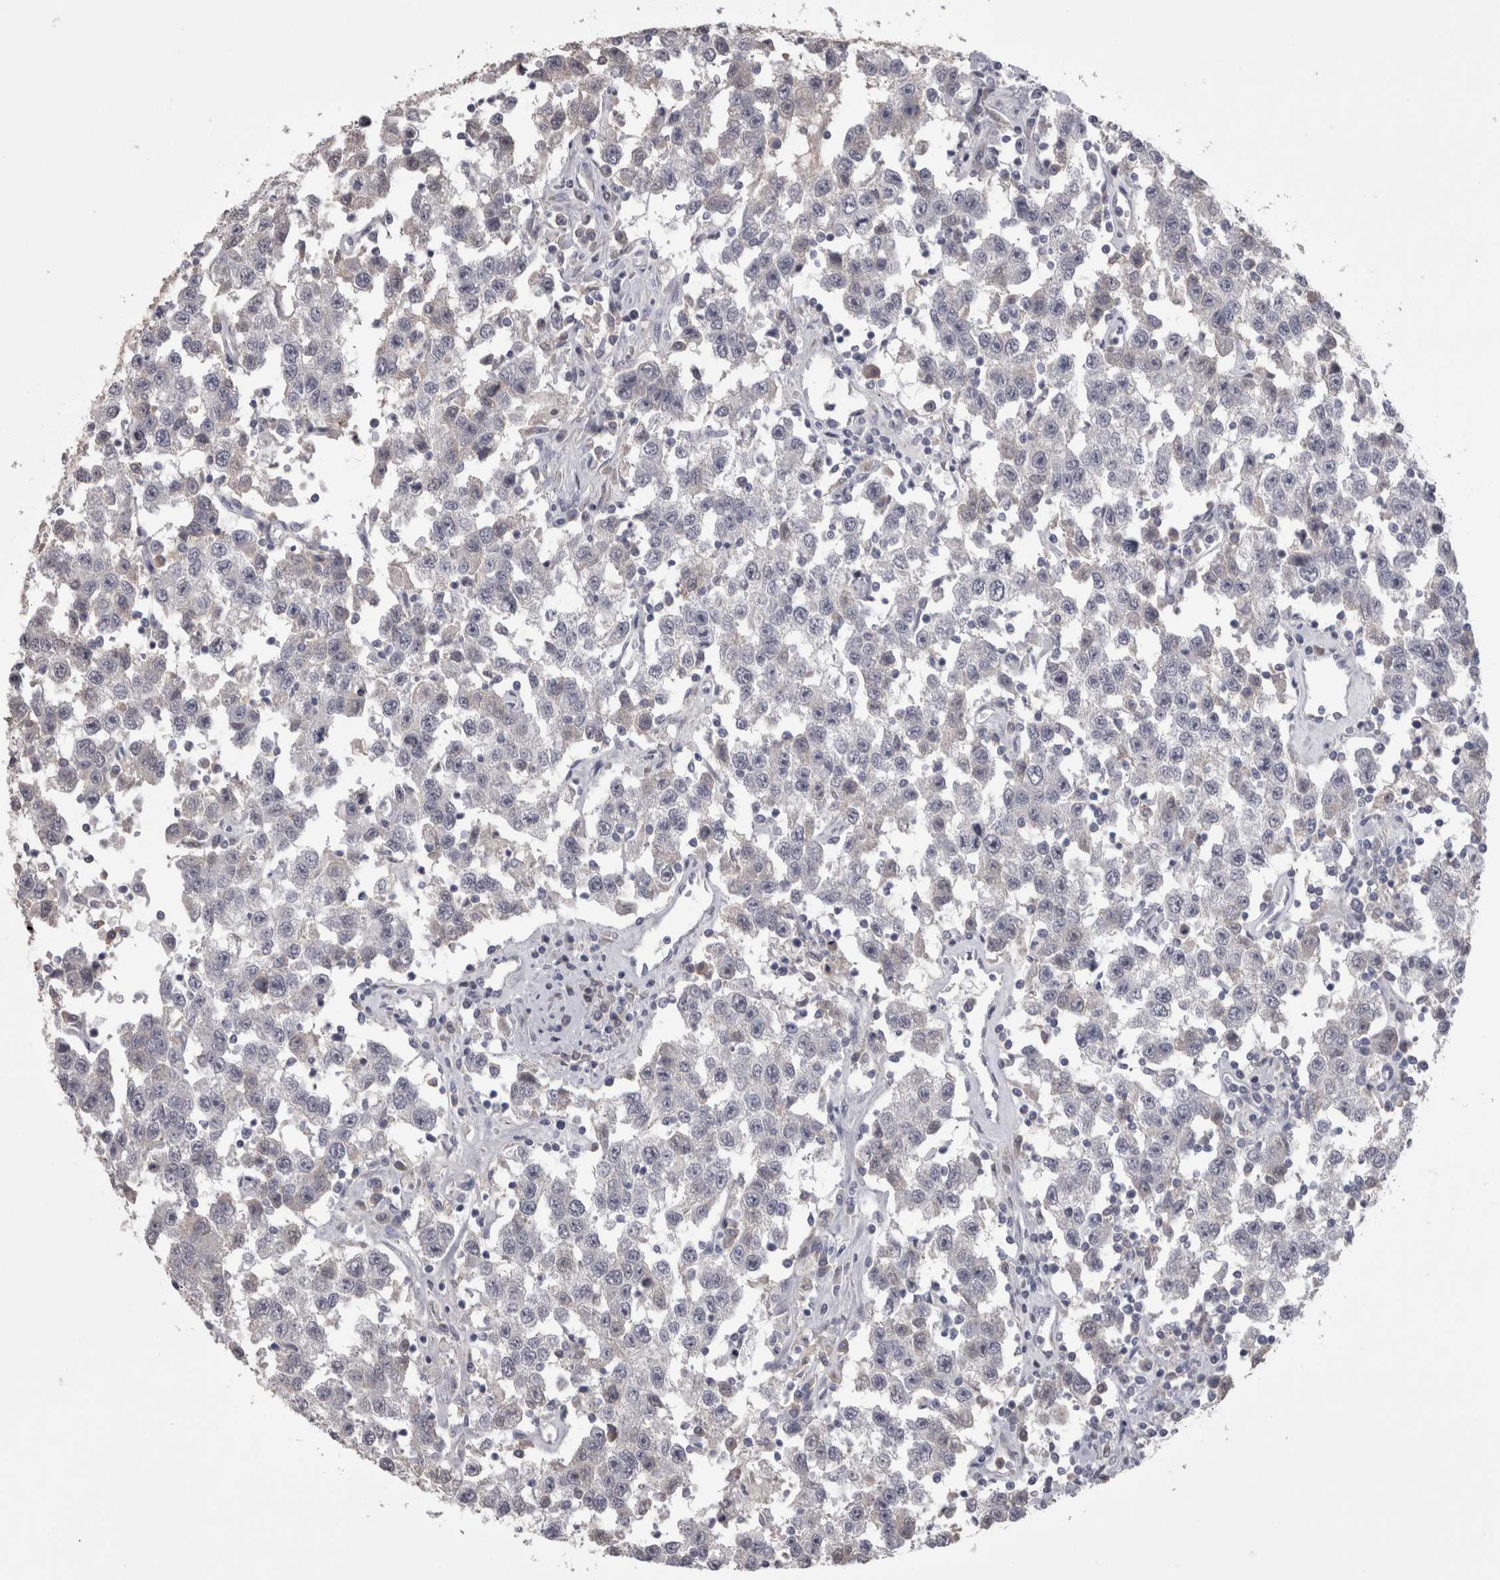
{"staining": {"intensity": "negative", "quantity": "none", "location": "none"}, "tissue": "testis cancer", "cell_type": "Tumor cells", "image_type": "cancer", "snomed": [{"axis": "morphology", "description": "Seminoma, NOS"}, {"axis": "topography", "description": "Testis"}], "caption": "Testis cancer stained for a protein using immunohistochemistry (IHC) reveals no expression tumor cells.", "gene": "SAA4", "patient": {"sex": "male", "age": 41}}